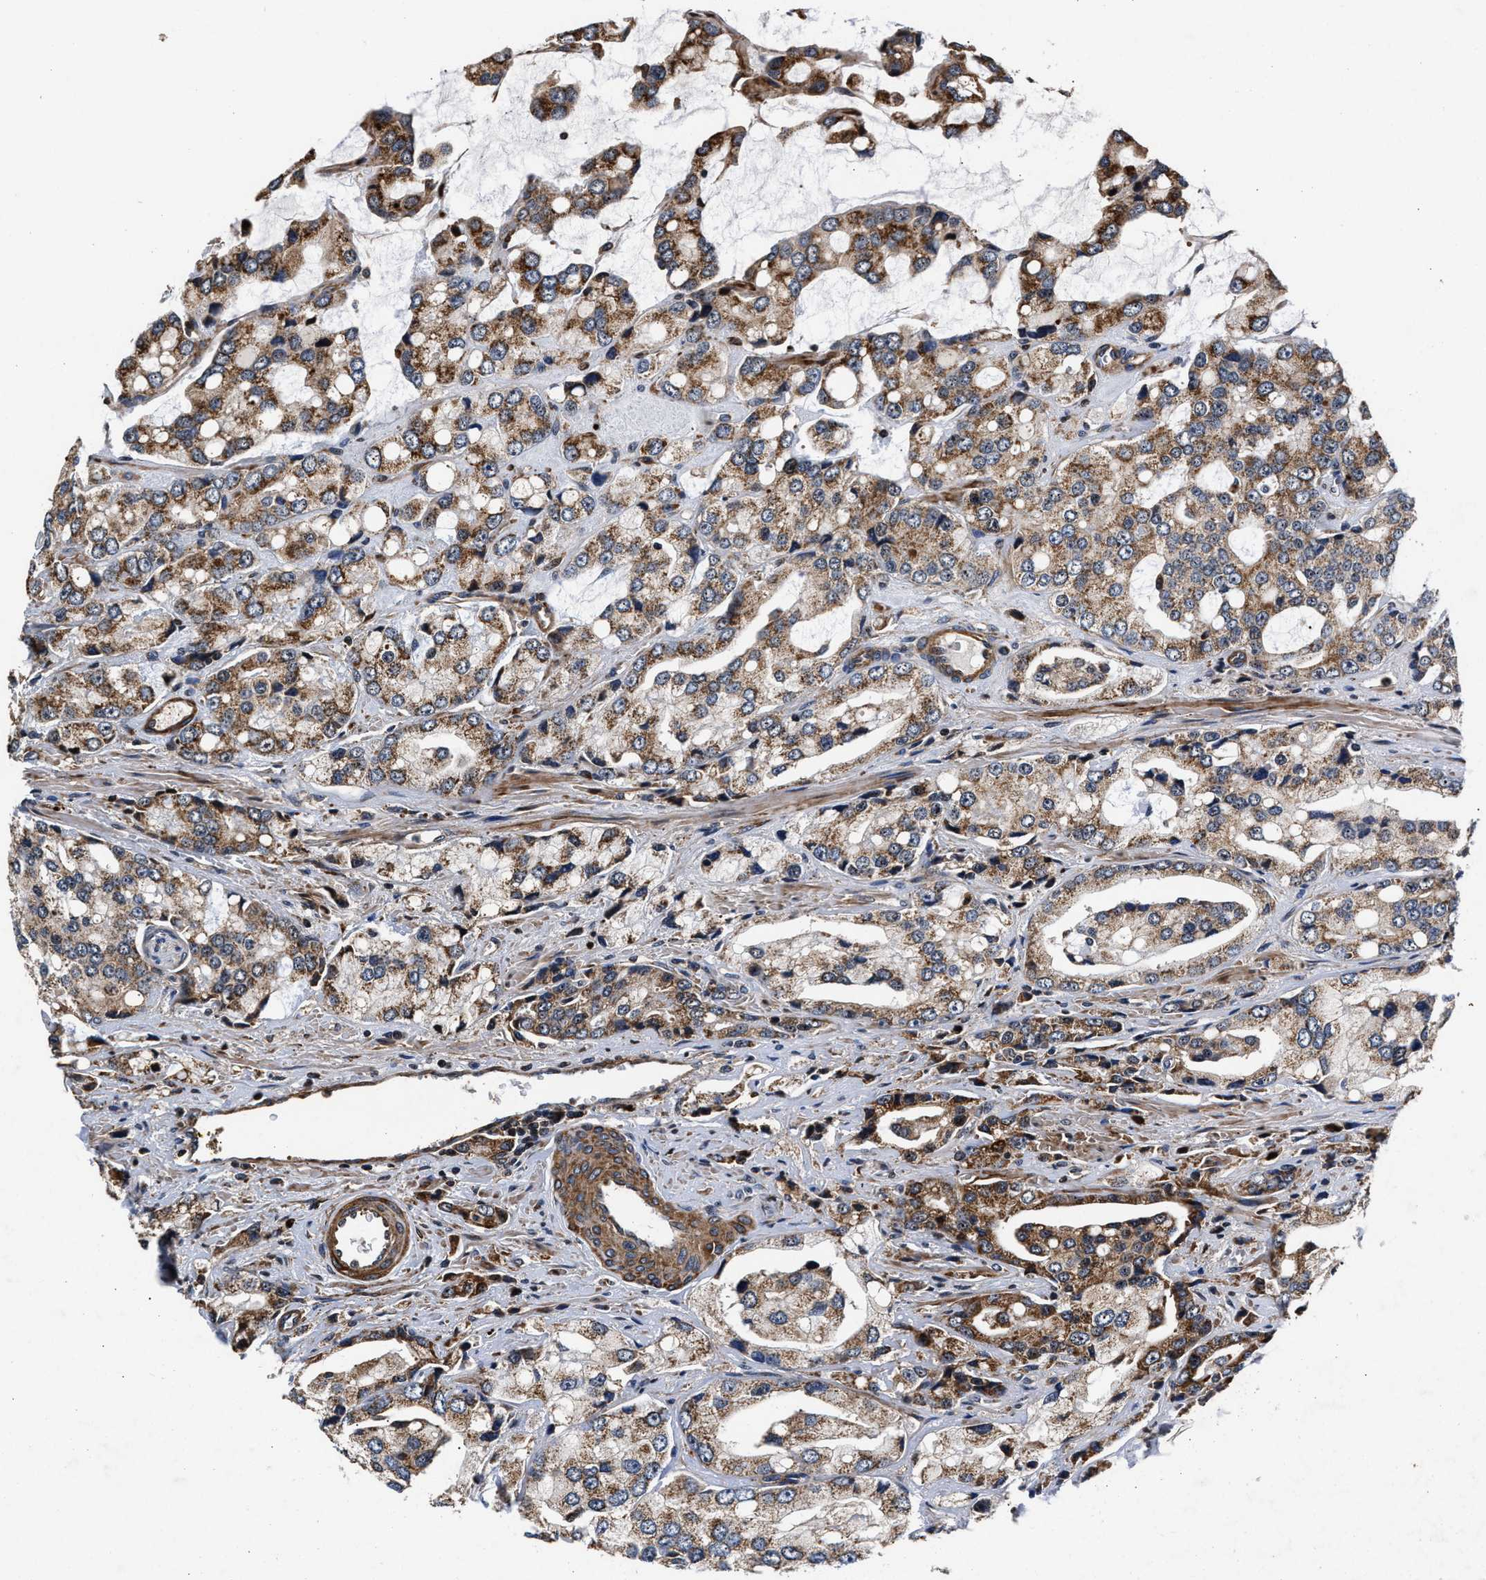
{"staining": {"intensity": "moderate", "quantity": ">75%", "location": "cytoplasmic/membranous"}, "tissue": "prostate cancer", "cell_type": "Tumor cells", "image_type": "cancer", "snomed": [{"axis": "morphology", "description": "Adenocarcinoma, High grade"}, {"axis": "topography", "description": "Prostate"}], "caption": "Human prostate adenocarcinoma (high-grade) stained for a protein (brown) reveals moderate cytoplasmic/membranous positive staining in about >75% of tumor cells.", "gene": "SGK1", "patient": {"sex": "male", "age": 67}}